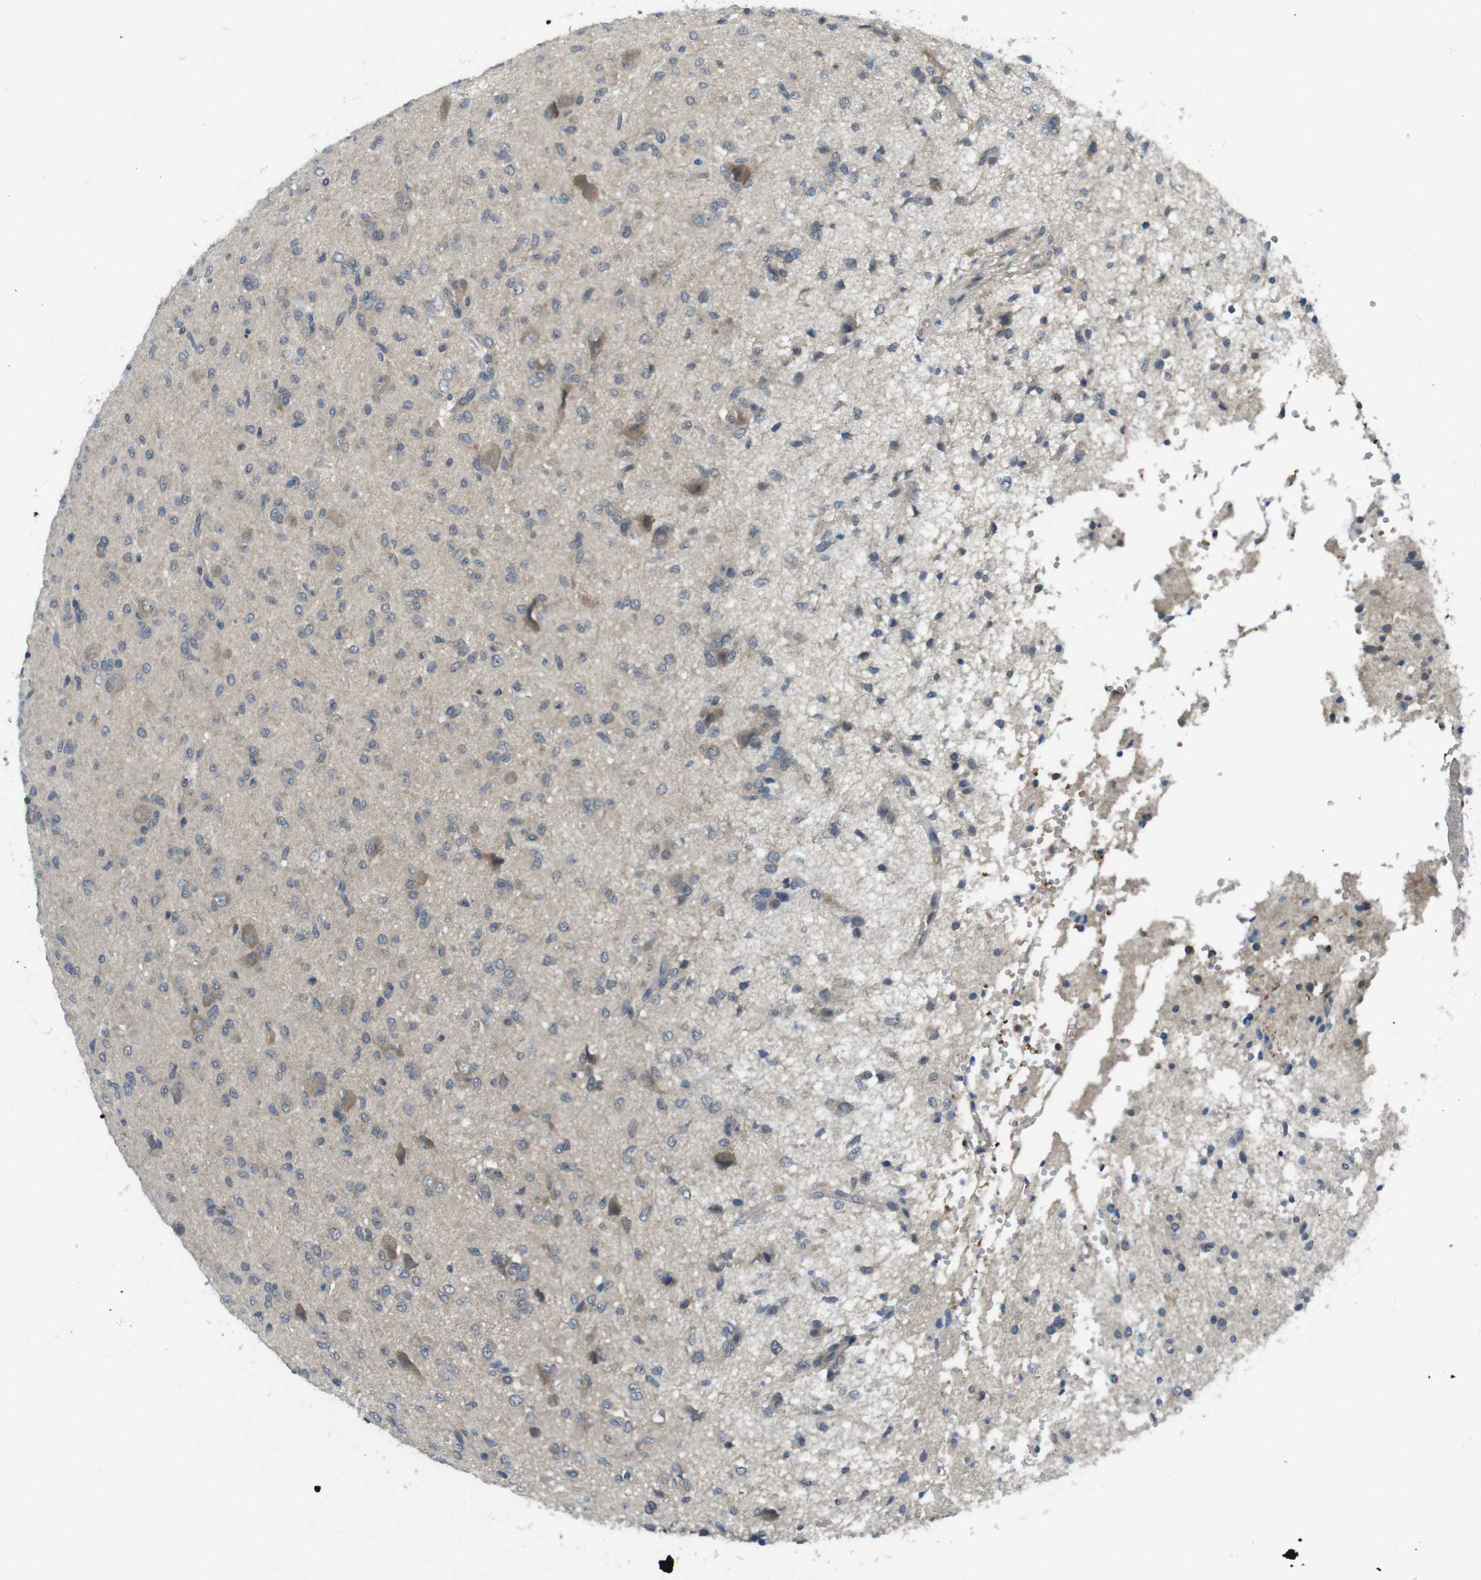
{"staining": {"intensity": "negative", "quantity": "none", "location": "none"}, "tissue": "glioma", "cell_type": "Tumor cells", "image_type": "cancer", "snomed": [{"axis": "morphology", "description": "Glioma, malignant, High grade"}, {"axis": "topography", "description": "Brain"}], "caption": "Immunohistochemical staining of human glioma demonstrates no significant positivity in tumor cells.", "gene": "SUGT1", "patient": {"sex": "female", "age": 59}}